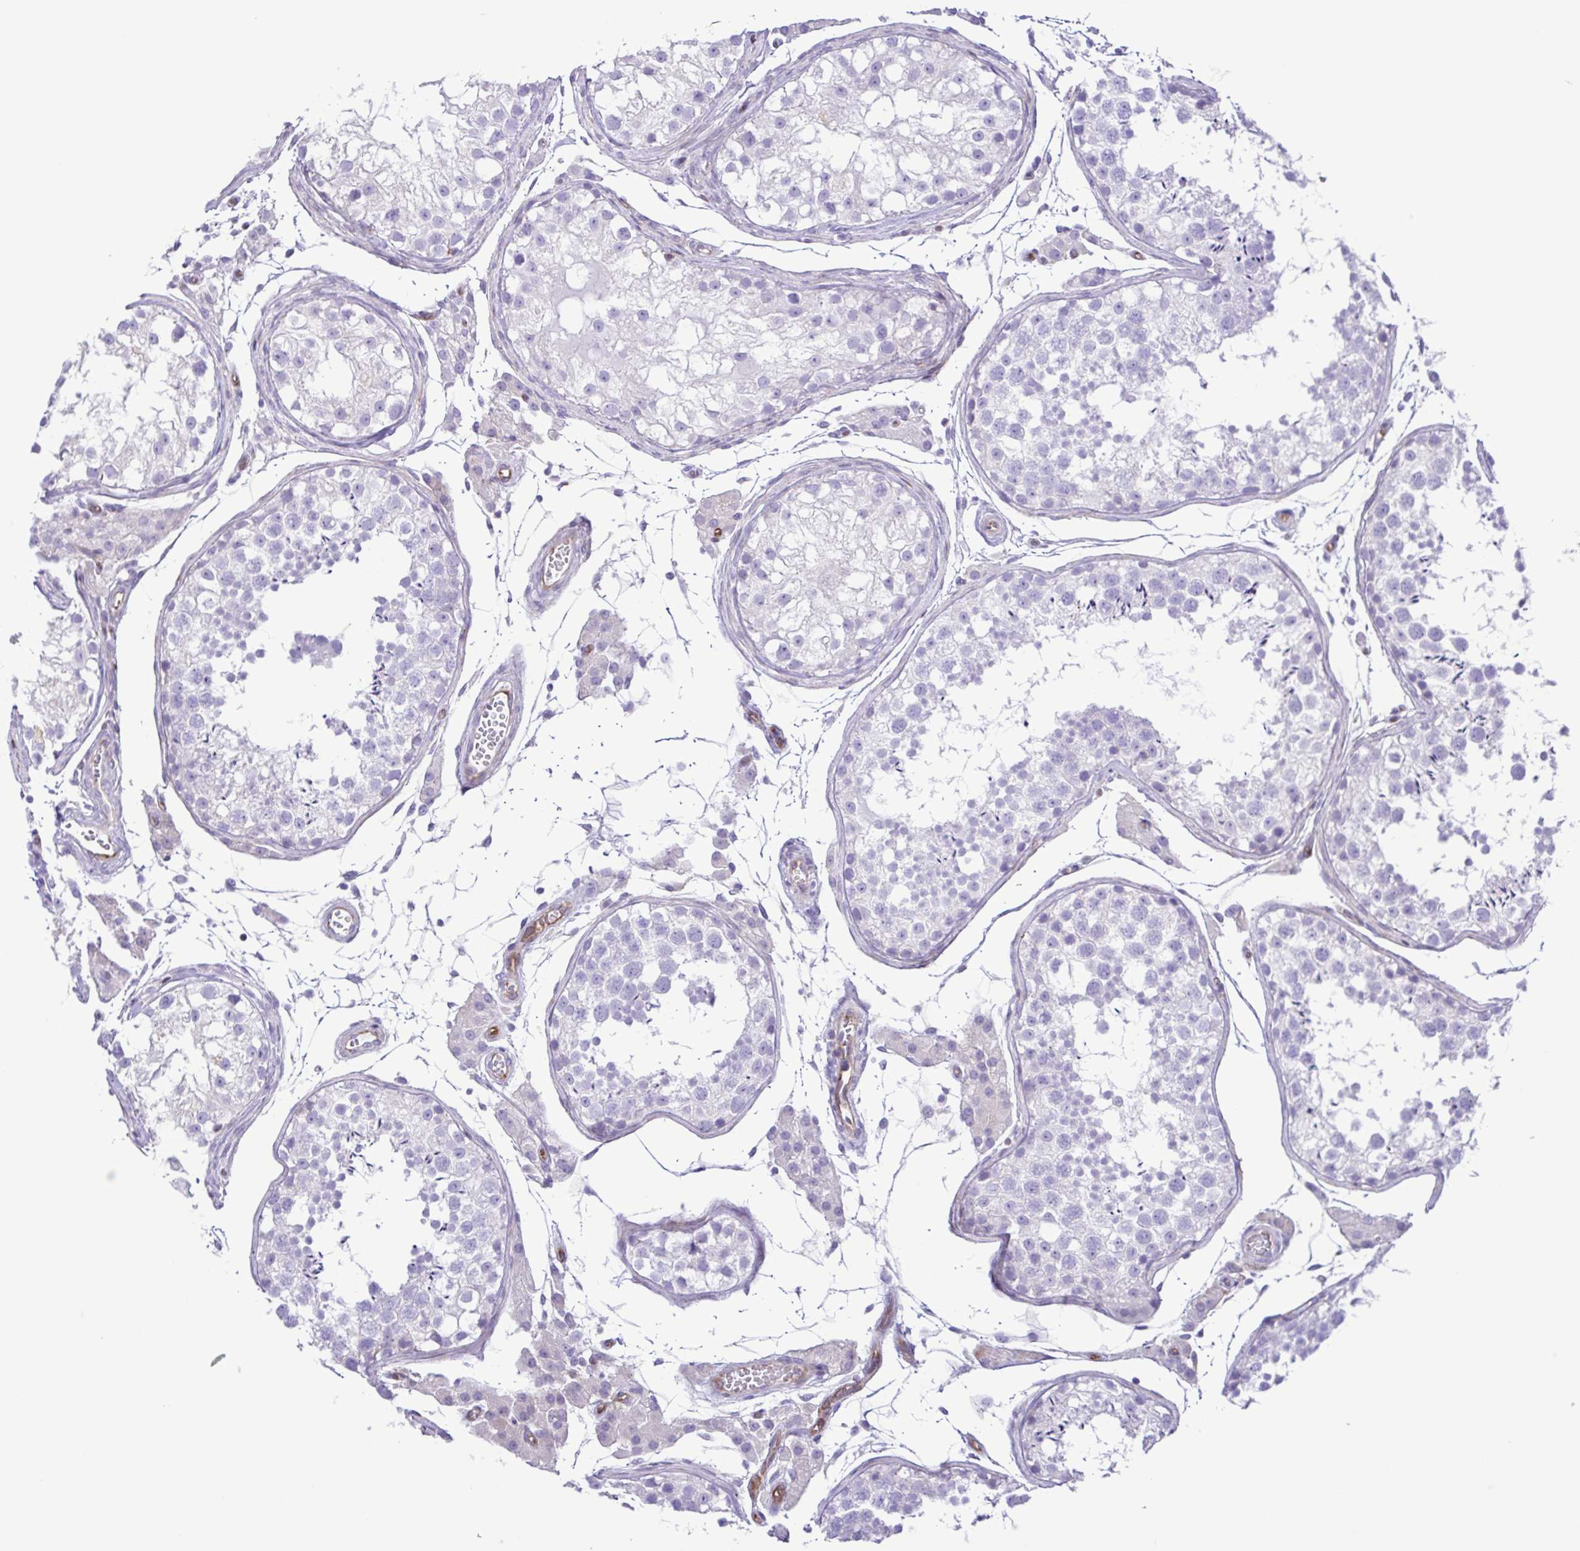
{"staining": {"intensity": "negative", "quantity": "none", "location": "none"}, "tissue": "testis", "cell_type": "Cells in seminiferous ducts", "image_type": "normal", "snomed": [{"axis": "morphology", "description": "Normal tissue, NOS"}, {"axis": "morphology", "description": "Seminoma, NOS"}, {"axis": "topography", "description": "Testis"}], "caption": "Cells in seminiferous ducts show no significant expression in unremarkable testis. (Immunohistochemistry (ihc), brightfield microscopy, high magnification).", "gene": "FLT1", "patient": {"sex": "male", "age": 29}}